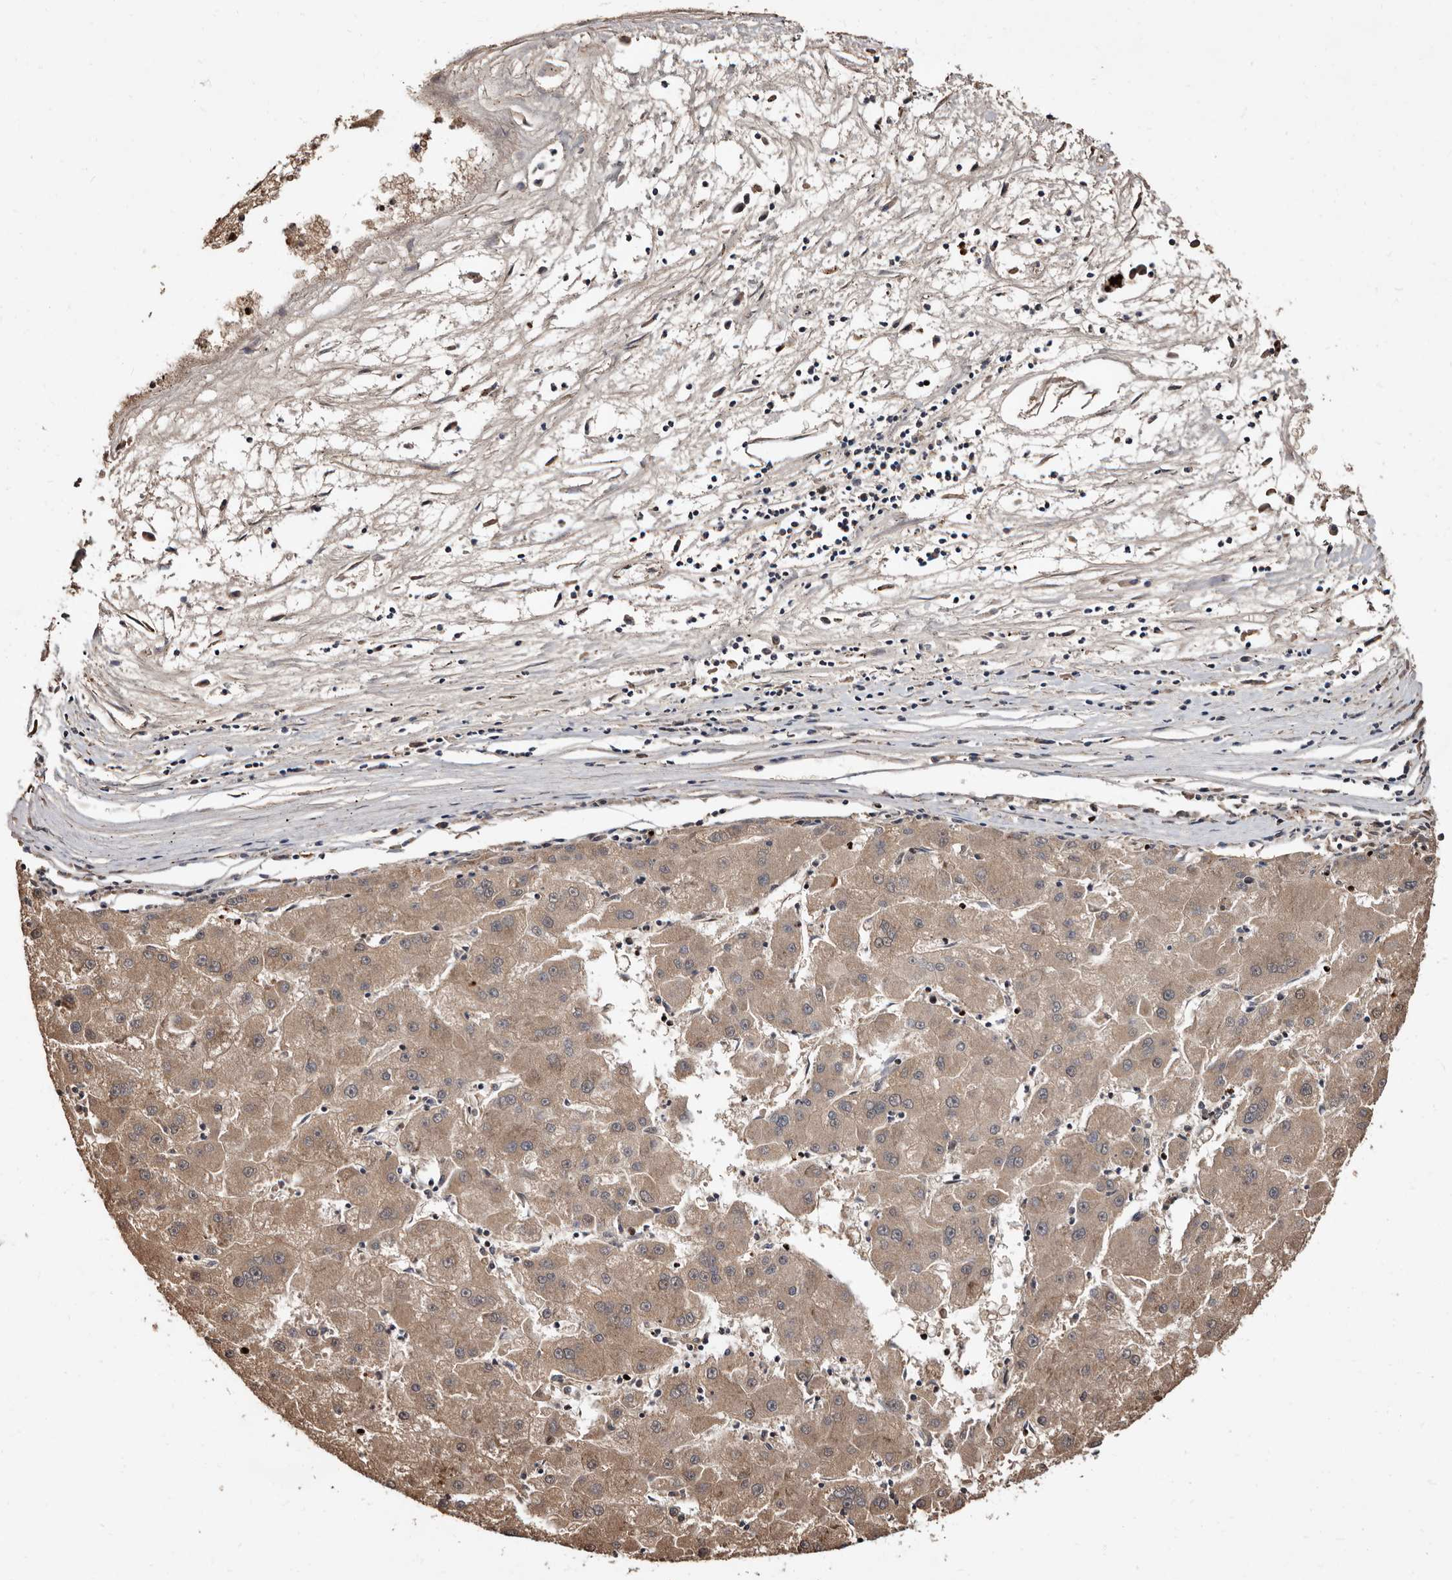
{"staining": {"intensity": "moderate", "quantity": ">75%", "location": "cytoplasmic/membranous"}, "tissue": "liver cancer", "cell_type": "Tumor cells", "image_type": "cancer", "snomed": [{"axis": "morphology", "description": "Carcinoma, Hepatocellular, NOS"}, {"axis": "topography", "description": "Liver"}], "caption": "There is medium levels of moderate cytoplasmic/membranous staining in tumor cells of hepatocellular carcinoma (liver), as demonstrated by immunohistochemical staining (brown color).", "gene": "WEE2", "patient": {"sex": "male", "age": 72}}